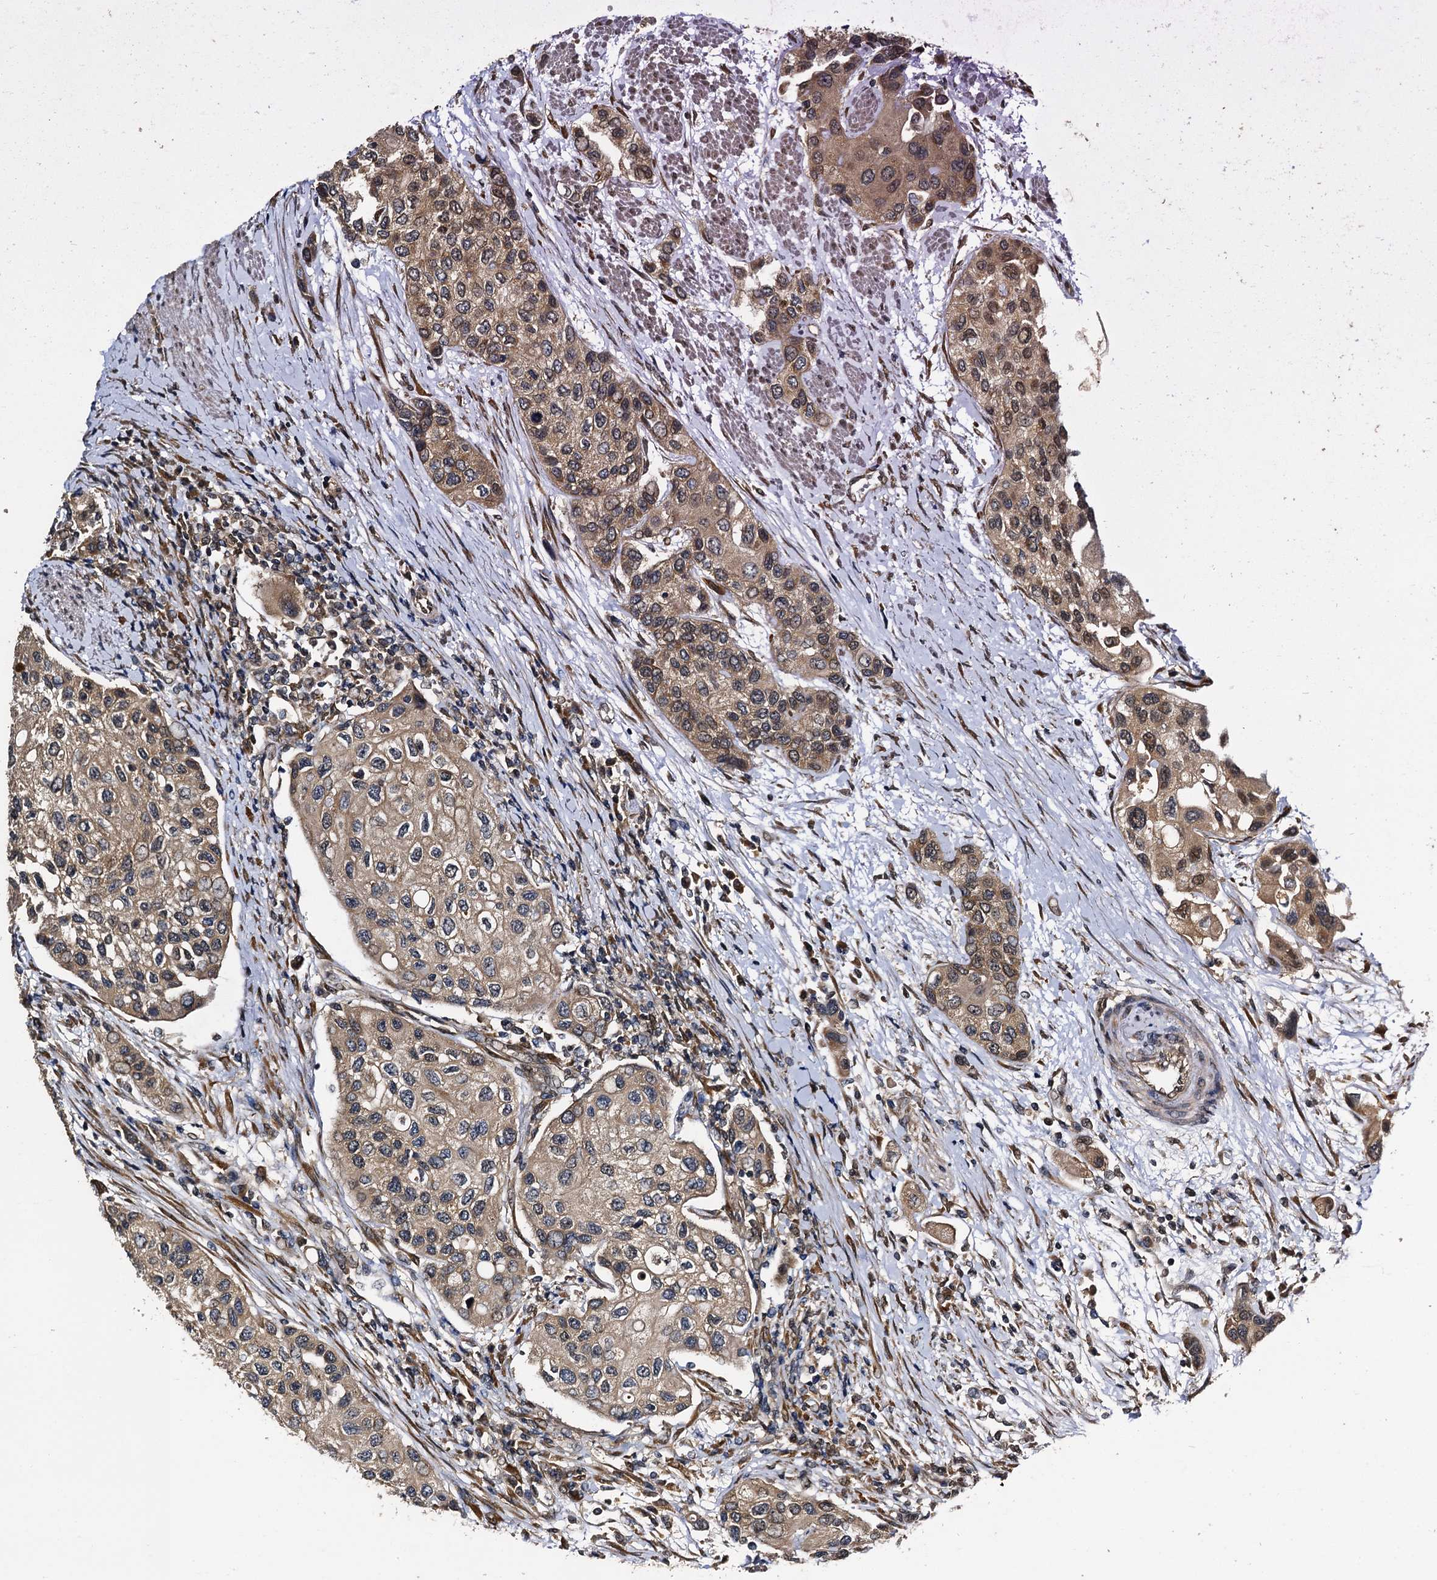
{"staining": {"intensity": "moderate", "quantity": ">75%", "location": "cytoplasmic/membranous"}, "tissue": "urothelial cancer", "cell_type": "Tumor cells", "image_type": "cancer", "snomed": [{"axis": "morphology", "description": "Normal tissue, NOS"}, {"axis": "morphology", "description": "Urothelial carcinoma, High grade"}, {"axis": "topography", "description": "Vascular tissue"}, {"axis": "topography", "description": "Urinary bladder"}], "caption": "A histopathology image of urothelial cancer stained for a protein exhibits moderate cytoplasmic/membranous brown staining in tumor cells.", "gene": "MIER2", "patient": {"sex": "female", "age": 56}}